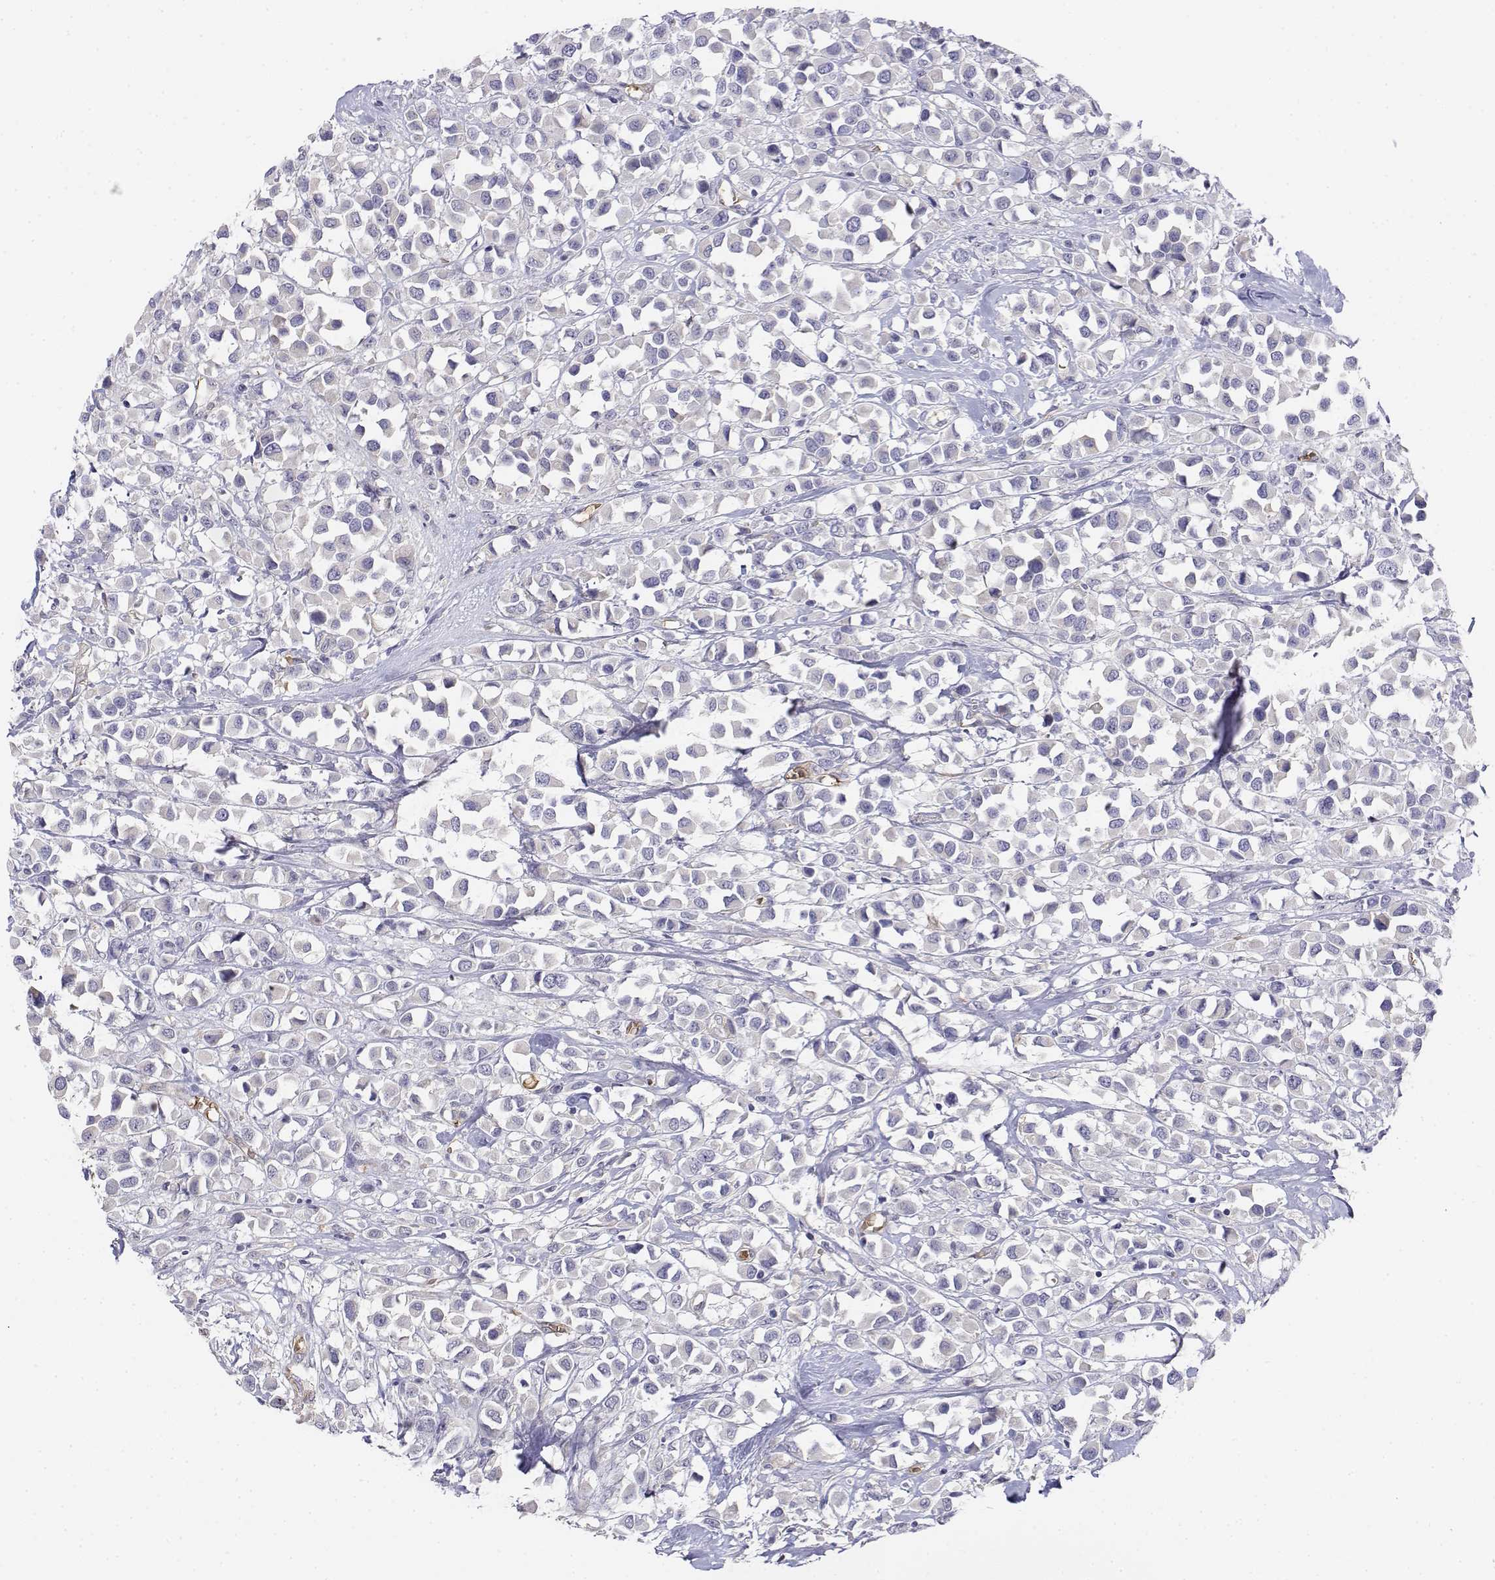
{"staining": {"intensity": "negative", "quantity": "none", "location": "none"}, "tissue": "breast cancer", "cell_type": "Tumor cells", "image_type": "cancer", "snomed": [{"axis": "morphology", "description": "Duct carcinoma"}, {"axis": "topography", "description": "Breast"}], "caption": "Immunohistochemical staining of breast infiltrating ductal carcinoma demonstrates no significant positivity in tumor cells.", "gene": "CADM1", "patient": {"sex": "female", "age": 61}}